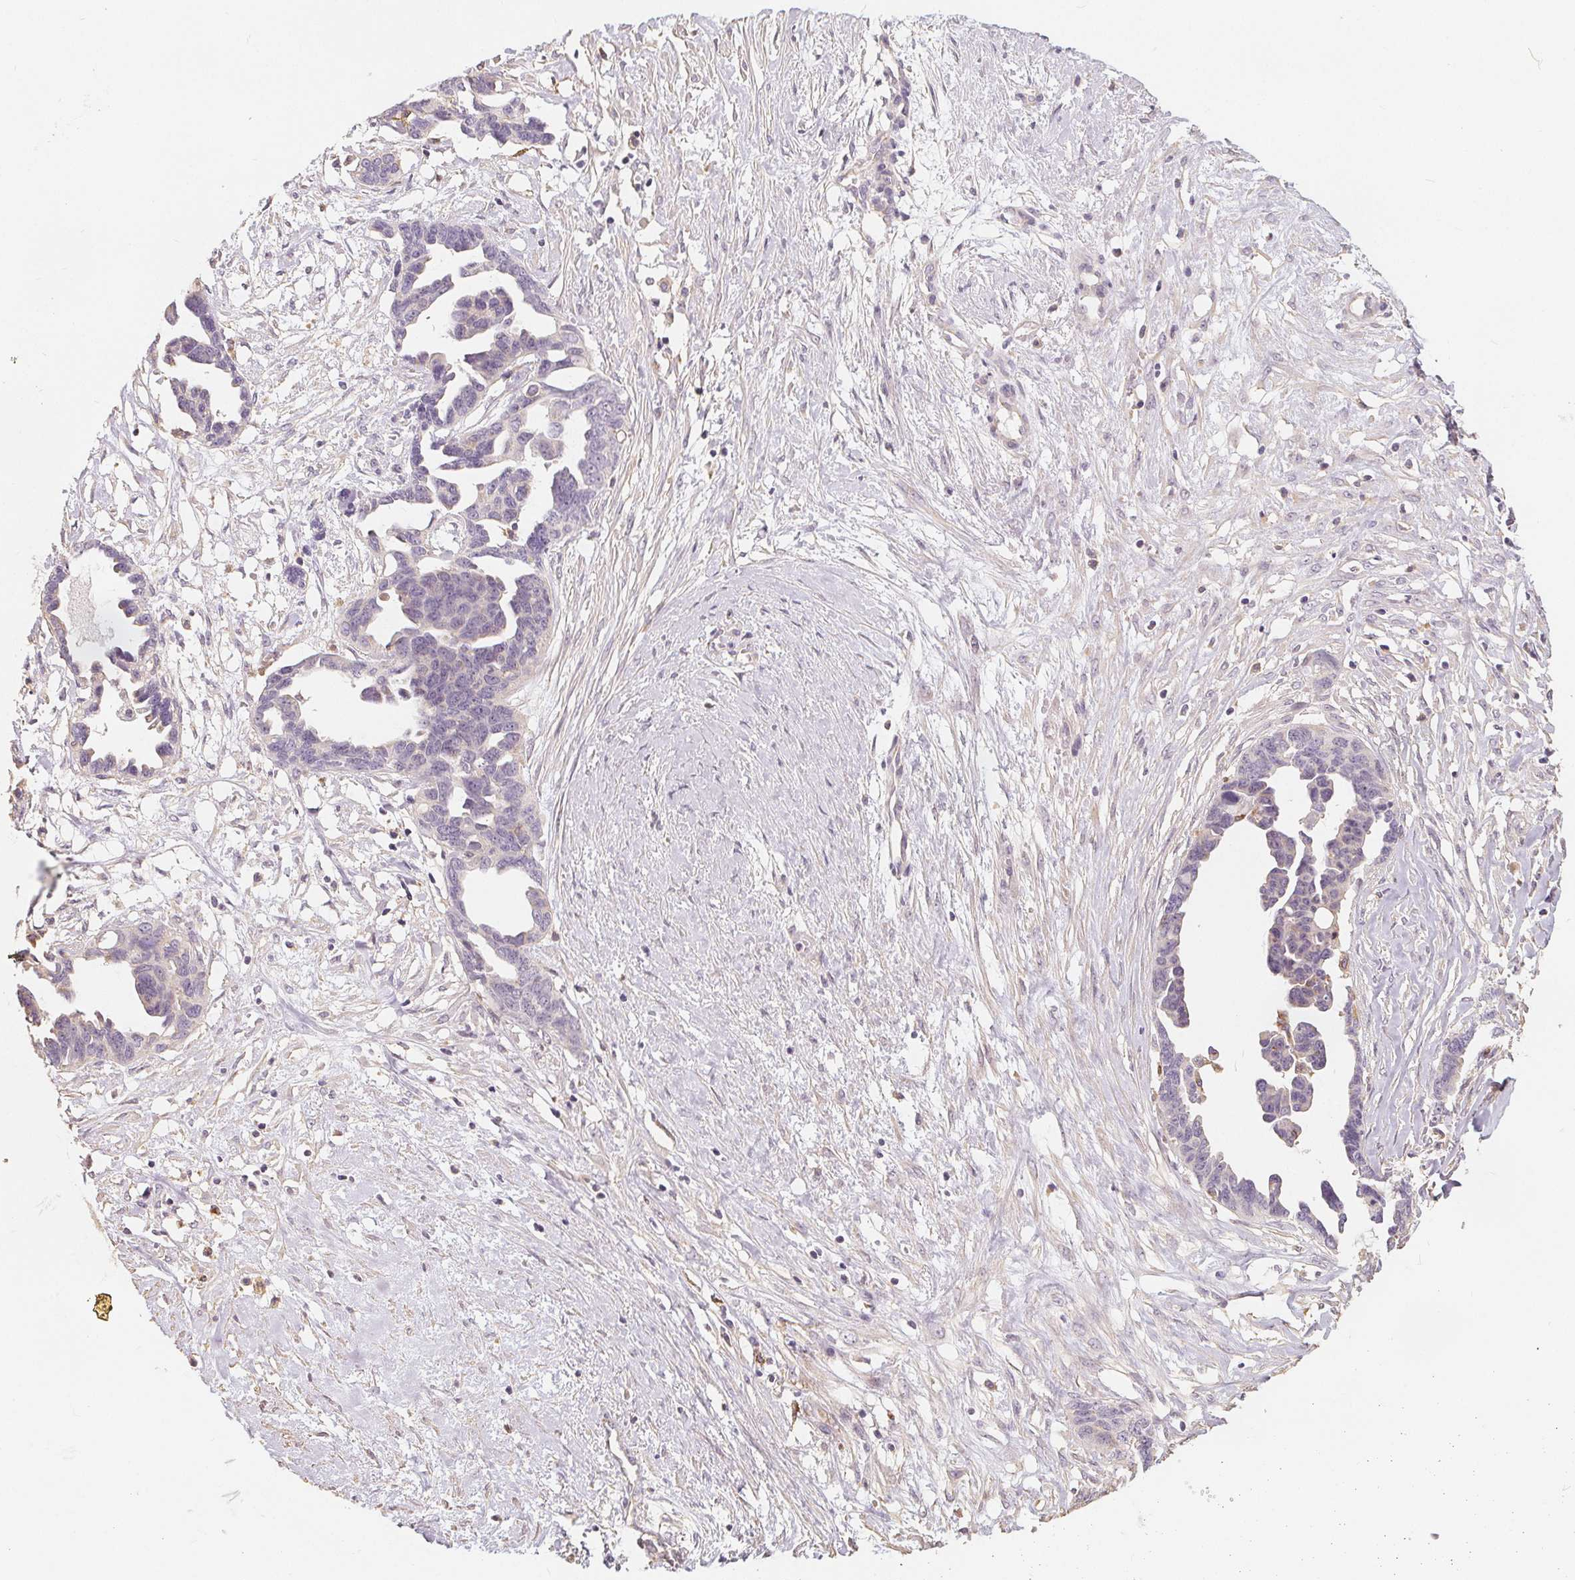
{"staining": {"intensity": "negative", "quantity": "none", "location": "none"}, "tissue": "ovarian cancer", "cell_type": "Tumor cells", "image_type": "cancer", "snomed": [{"axis": "morphology", "description": "Cystadenocarcinoma, serous, NOS"}, {"axis": "topography", "description": "Ovary"}], "caption": "High magnification brightfield microscopy of ovarian cancer stained with DAB (brown) and counterstained with hematoxylin (blue): tumor cells show no significant staining.", "gene": "DRC3", "patient": {"sex": "female", "age": 69}}